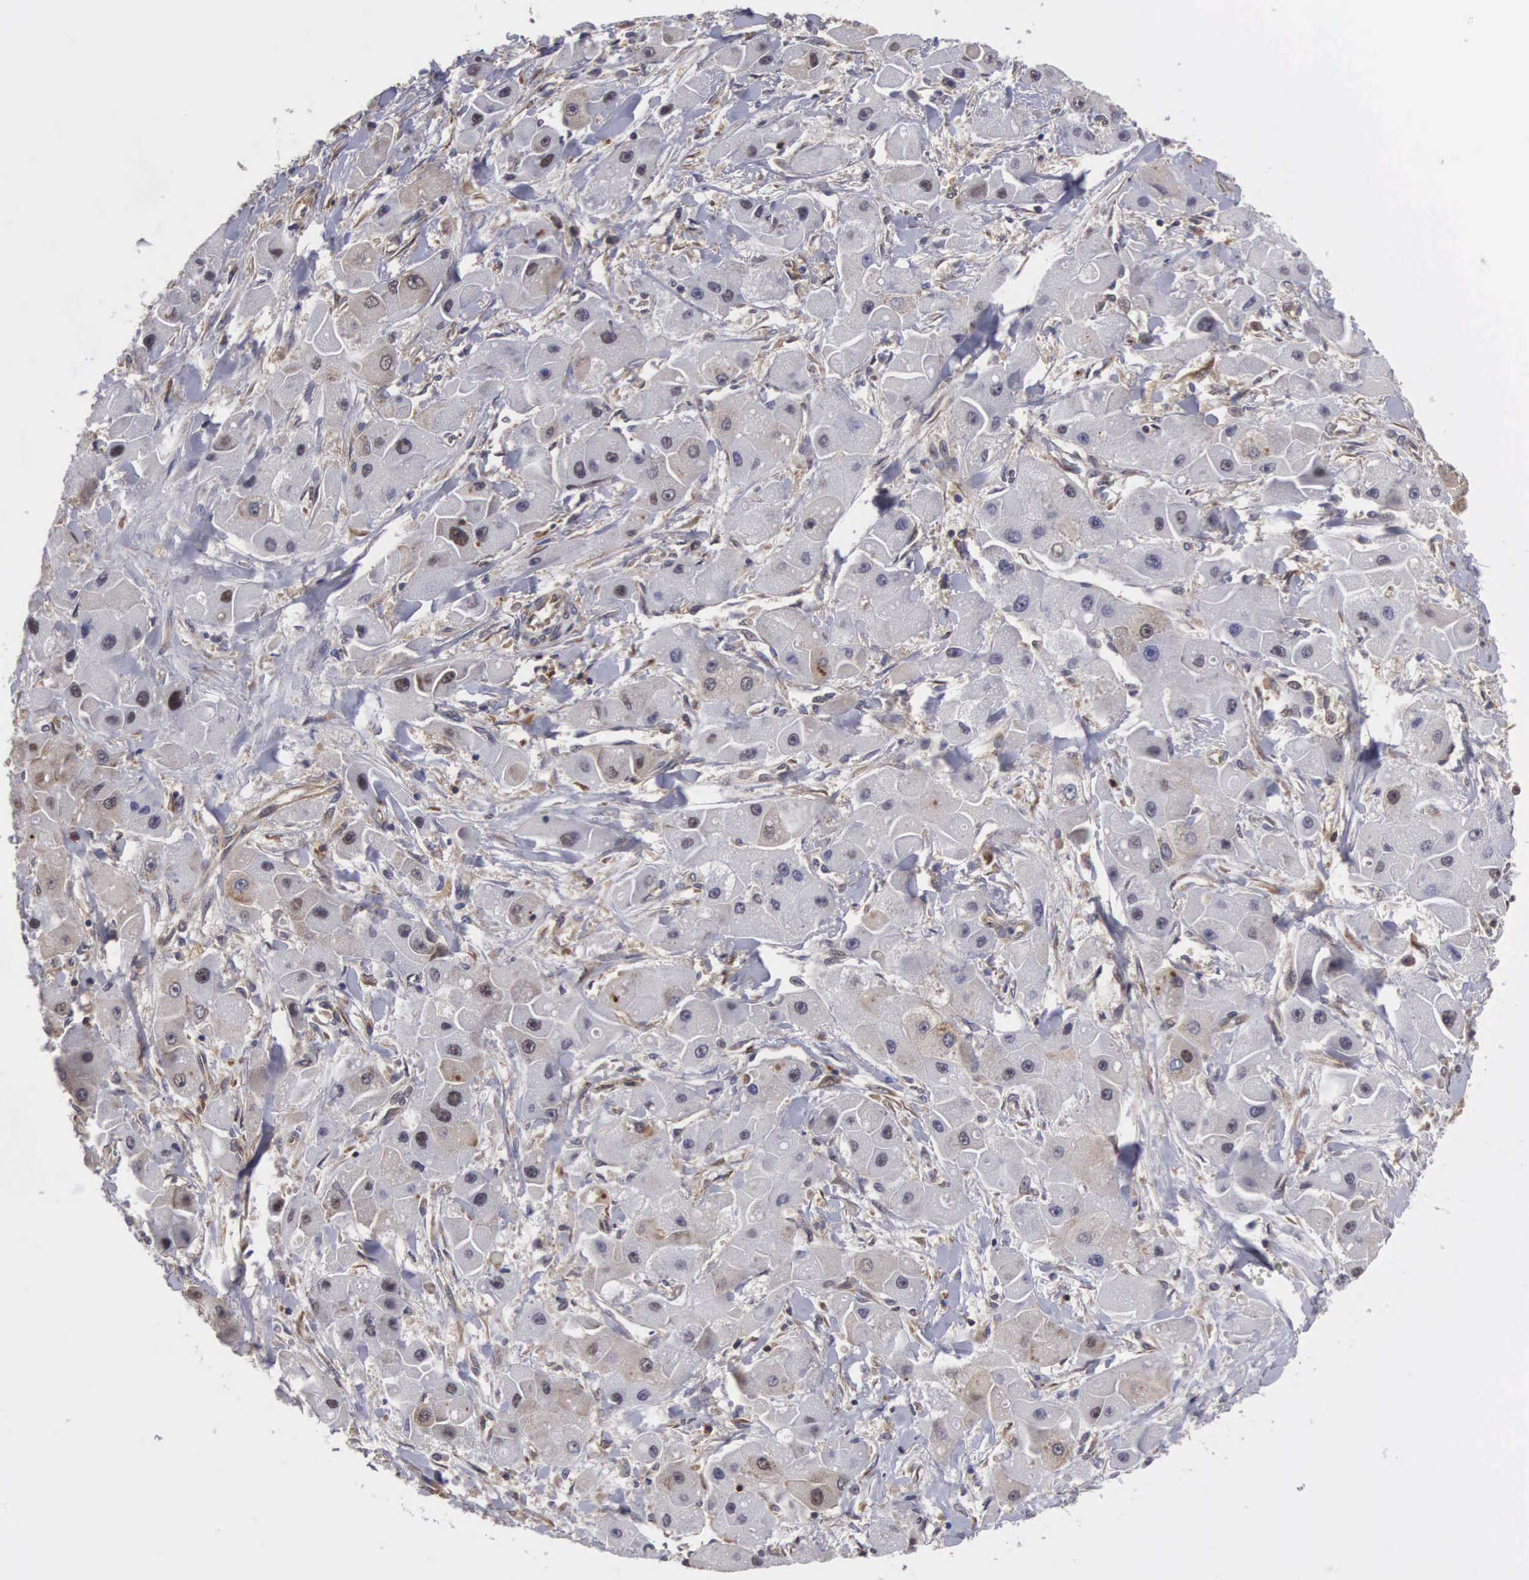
{"staining": {"intensity": "moderate", "quantity": "<25%", "location": "cytoplasmic/membranous,nuclear"}, "tissue": "liver cancer", "cell_type": "Tumor cells", "image_type": "cancer", "snomed": [{"axis": "morphology", "description": "Carcinoma, Hepatocellular, NOS"}, {"axis": "topography", "description": "Liver"}], "caption": "Liver cancer was stained to show a protein in brown. There is low levels of moderate cytoplasmic/membranous and nuclear positivity in about <25% of tumor cells.", "gene": "ADSL", "patient": {"sex": "male", "age": 24}}